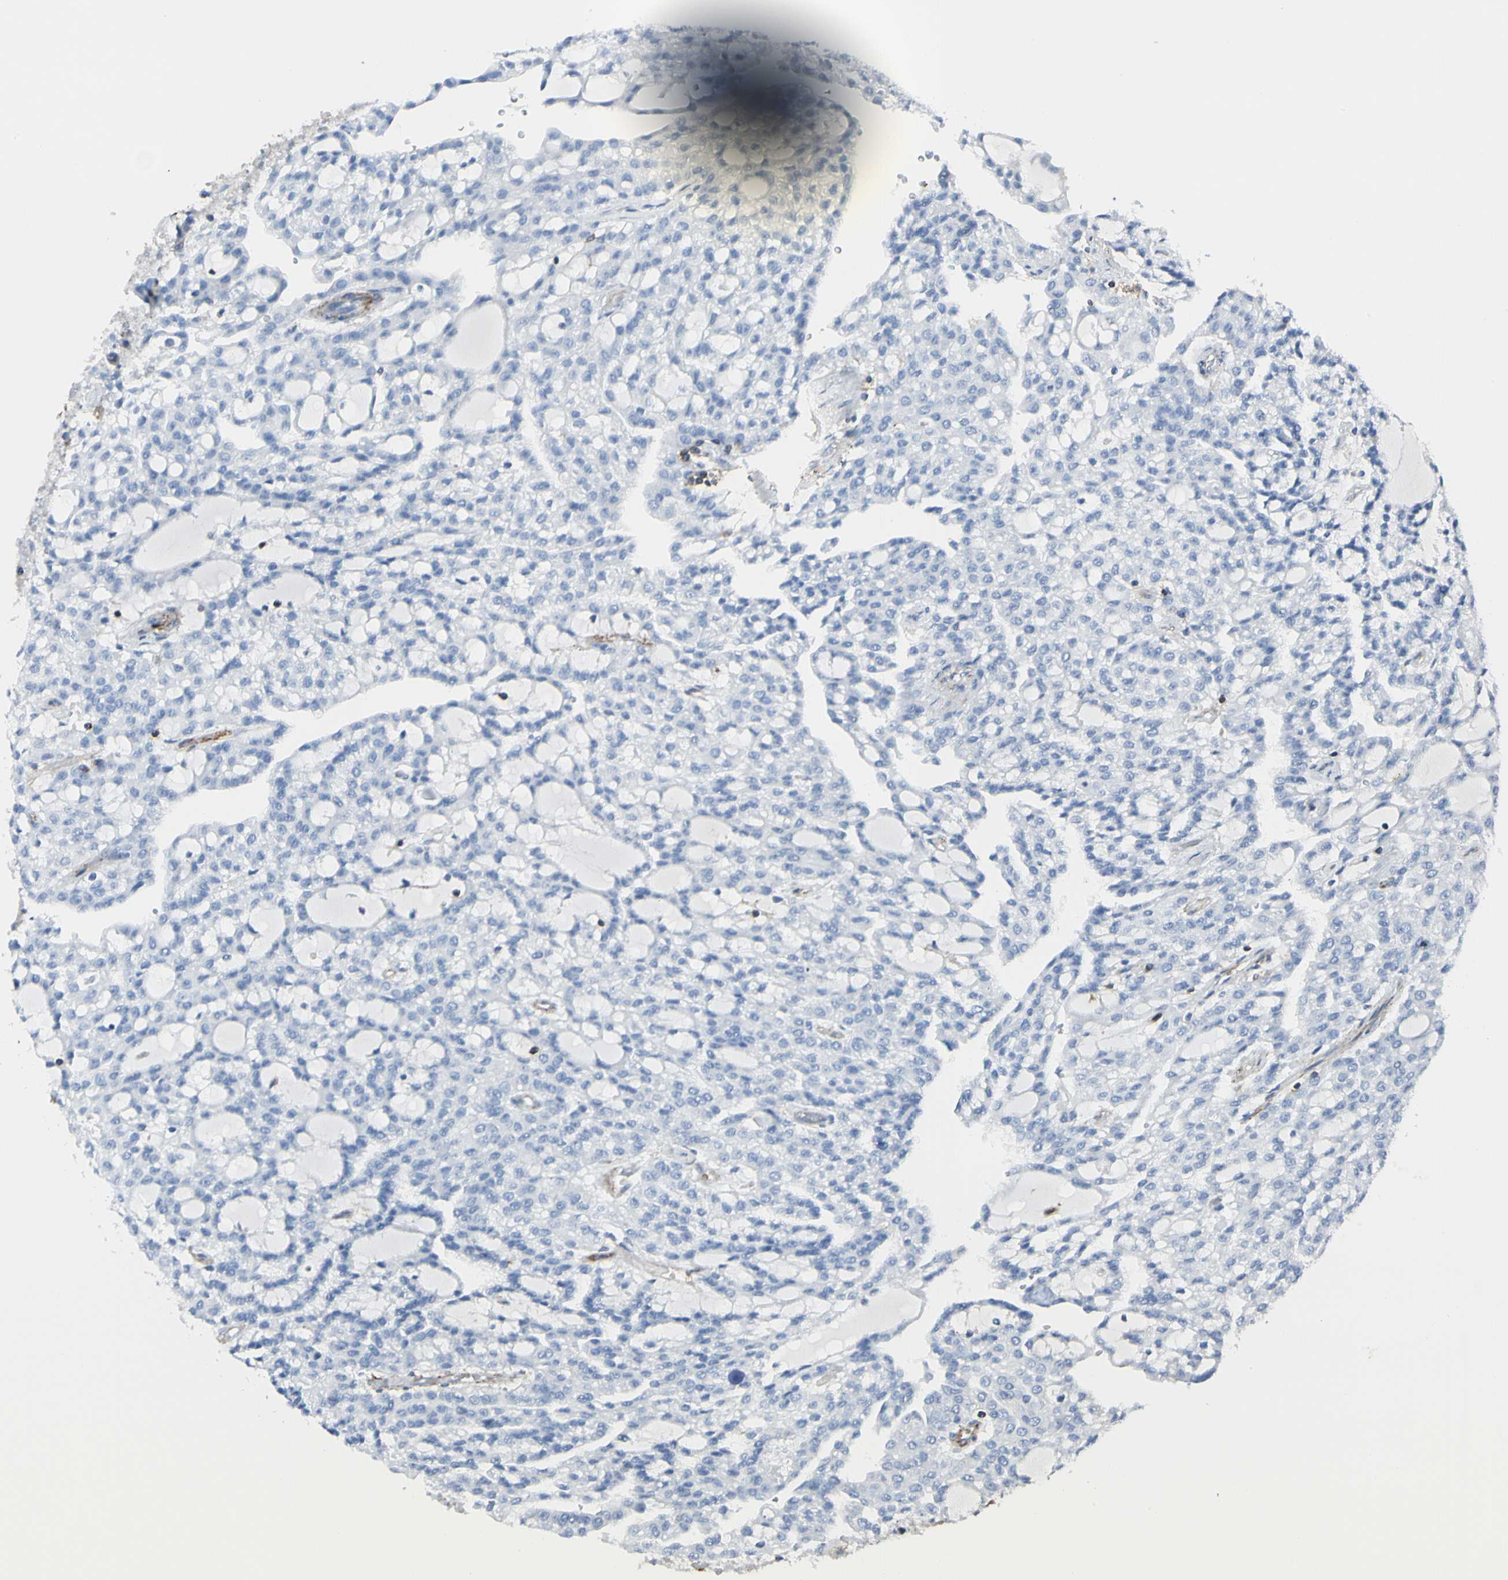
{"staining": {"intensity": "negative", "quantity": "none", "location": "none"}, "tissue": "renal cancer", "cell_type": "Tumor cells", "image_type": "cancer", "snomed": [{"axis": "morphology", "description": "Adenocarcinoma, NOS"}, {"axis": "topography", "description": "Kidney"}], "caption": "A photomicrograph of human adenocarcinoma (renal) is negative for staining in tumor cells. (Brightfield microscopy of DAB IHC at high magnification).", "gene": "CLEC2B", "patient": {"sex": "male", "age": 63}}